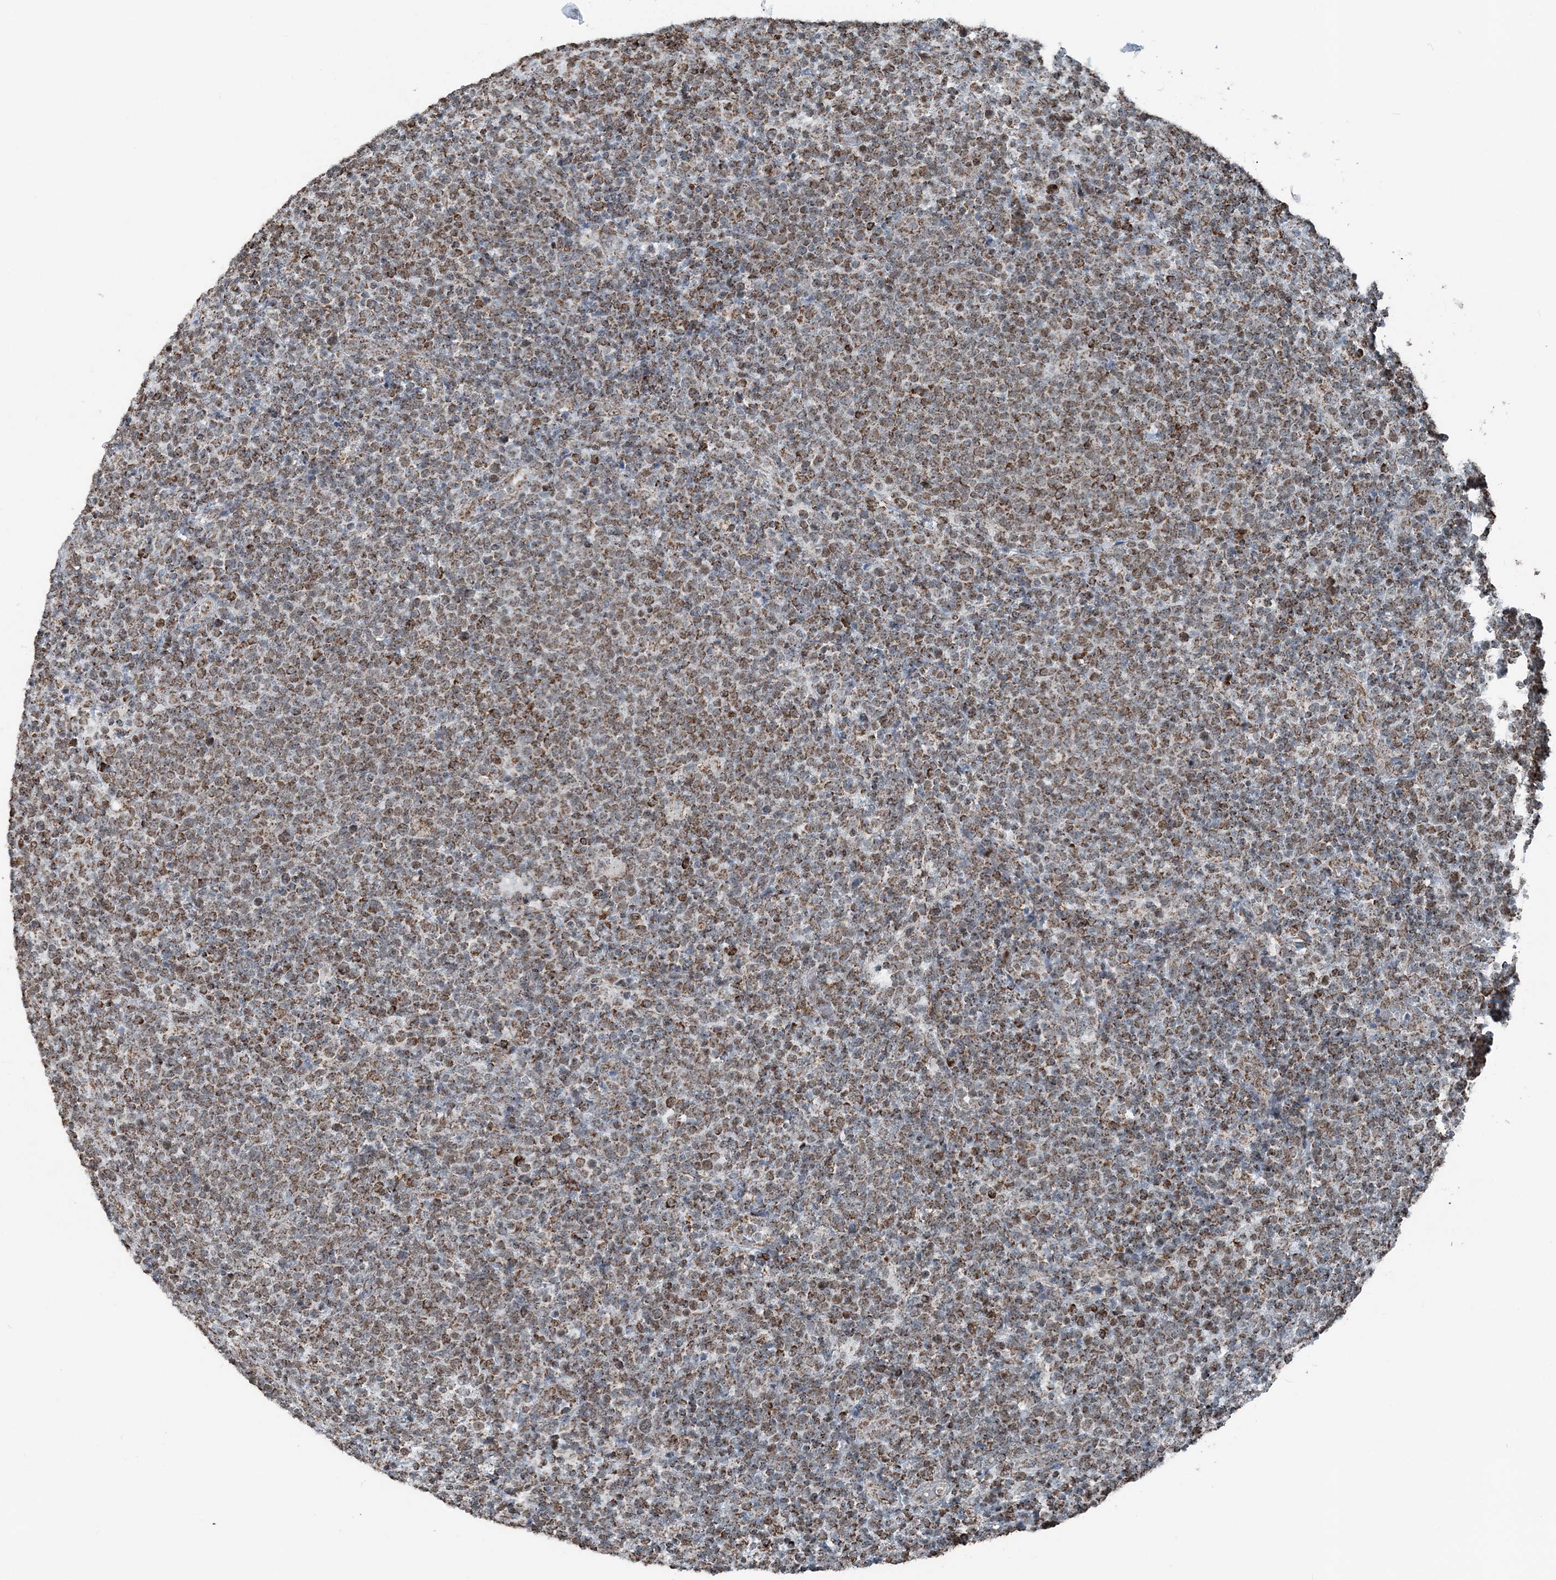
{"staining": {"intensity": "moderate", "quantity": ">75%", "location": "cytoplasmic/membranous"}, "tissue": "lymphoma", "cell_type": "Tumor cells", "image_type": "cancer", "snomed": [{"axis": "morphology", "description": "Malignant lymphoma, non-Hodgkin's type, High grade"}, {"axis": "topography", "description": "Lymph node"}], "caption": "Human high-grade malignant lymphoma, non-Hodgkin's type stained for a protein (brown) shows moderate cytoplasmic/membranous positive expression in about >75% of tumor cells.", "gene": "SUCLG1", "patient": {"sex": "male", "age": 61}}